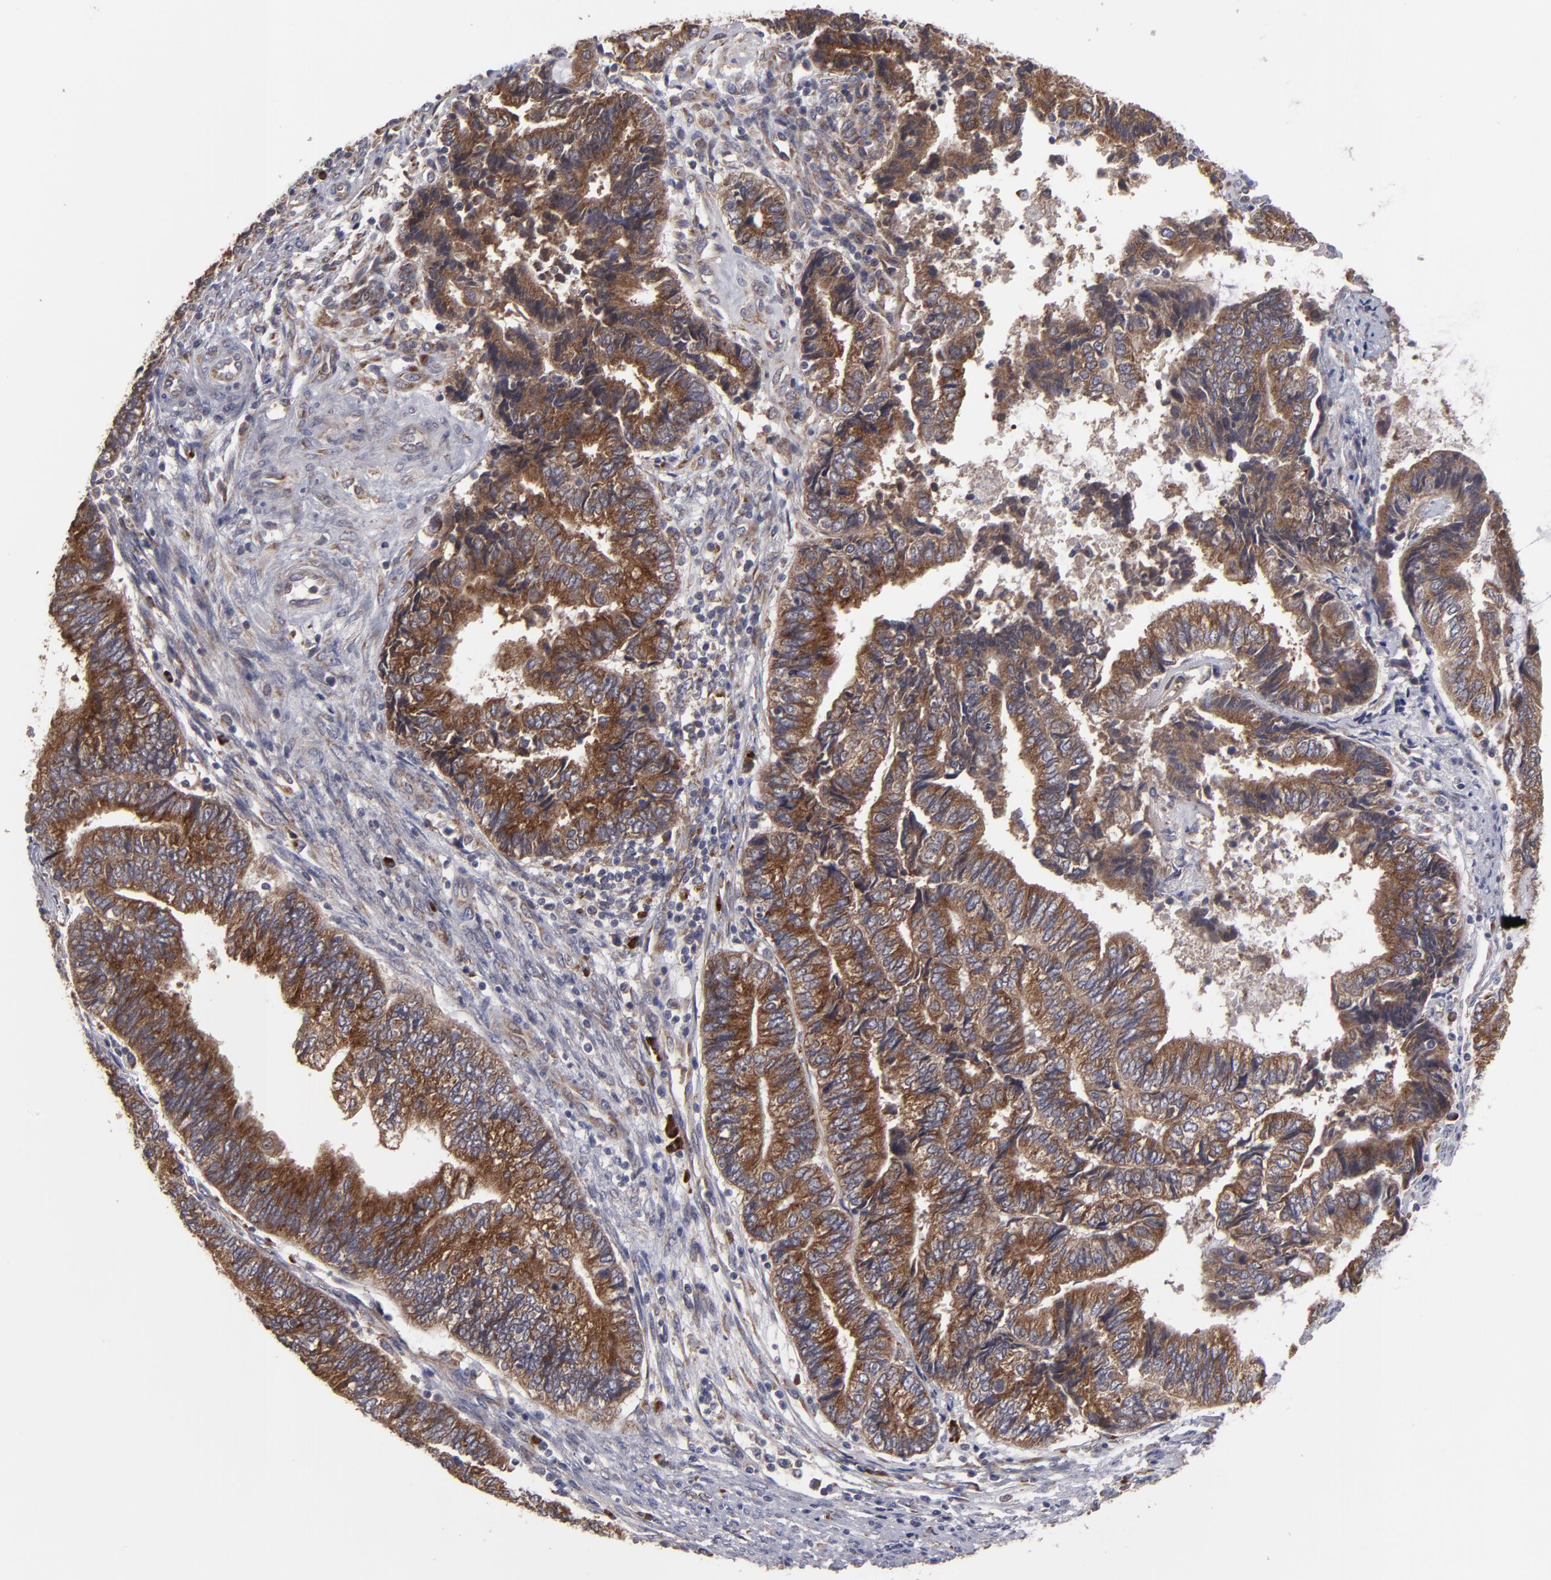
{"staining": {"intensity": "moderate", "quantity": ">75%", "location": "cytoplasmic/membranous"}, "tissue": "endometrial cancer", "cell_type": "Tumor cells", "image_type": "cancer", "snomed": [{"axis": "morphology", "description": "Adenocarcinoma, NOS"}, {"axis": "topography", "description": "Uterus"}, {"axis": "topography", "description": "Endometrium"}], "caption": "Brown immunohistochemical staining in human endometrial cancer (adenocarcinoma) displays moderate cytoplasmic/membranous expression in approximately >75% of tumor cells.", "gene": "SND1", "patient": {"sex": "female", "age": 70}}